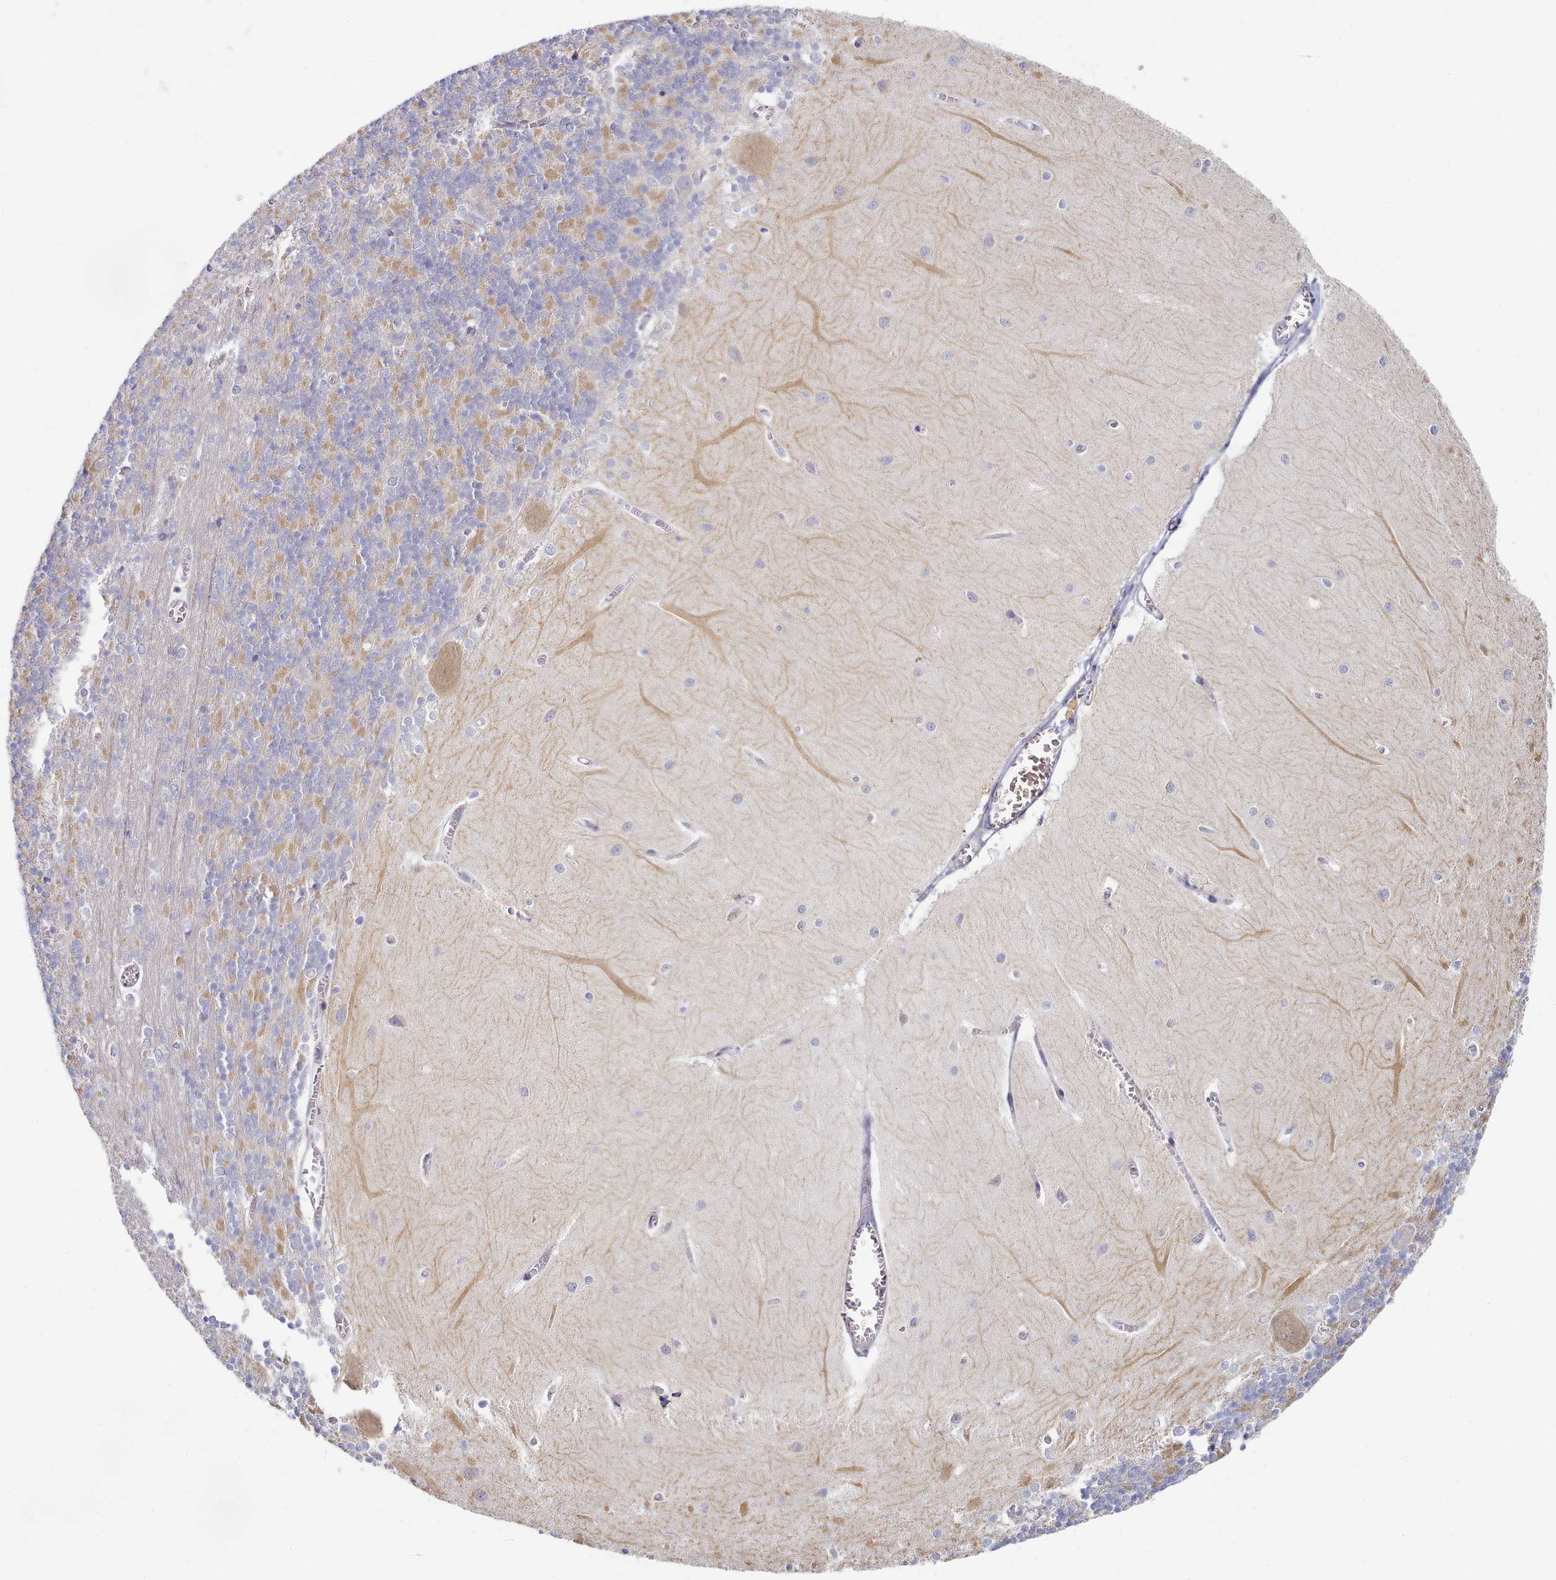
{"staining": {"intensity": "weak", "quantity": "<25%", "location": "cytoplasmic/membranous"}, "tissue": "cerebellum", "cell_type": "Cells in granular layer", "image_type": "normal", "snomed": [{"axis": "morphology", "description": "Normal tissue, NOS"}, {"axis": "topography", "description": "Cerebellum"}], "caption": "This is an immunohistochemistry (IHC) histopathology image of unremarkable cerebellum. There is no expression in cells in granular layer.", "gene": "TYW1B", "patient": {"sex": "male", "age": 37}}